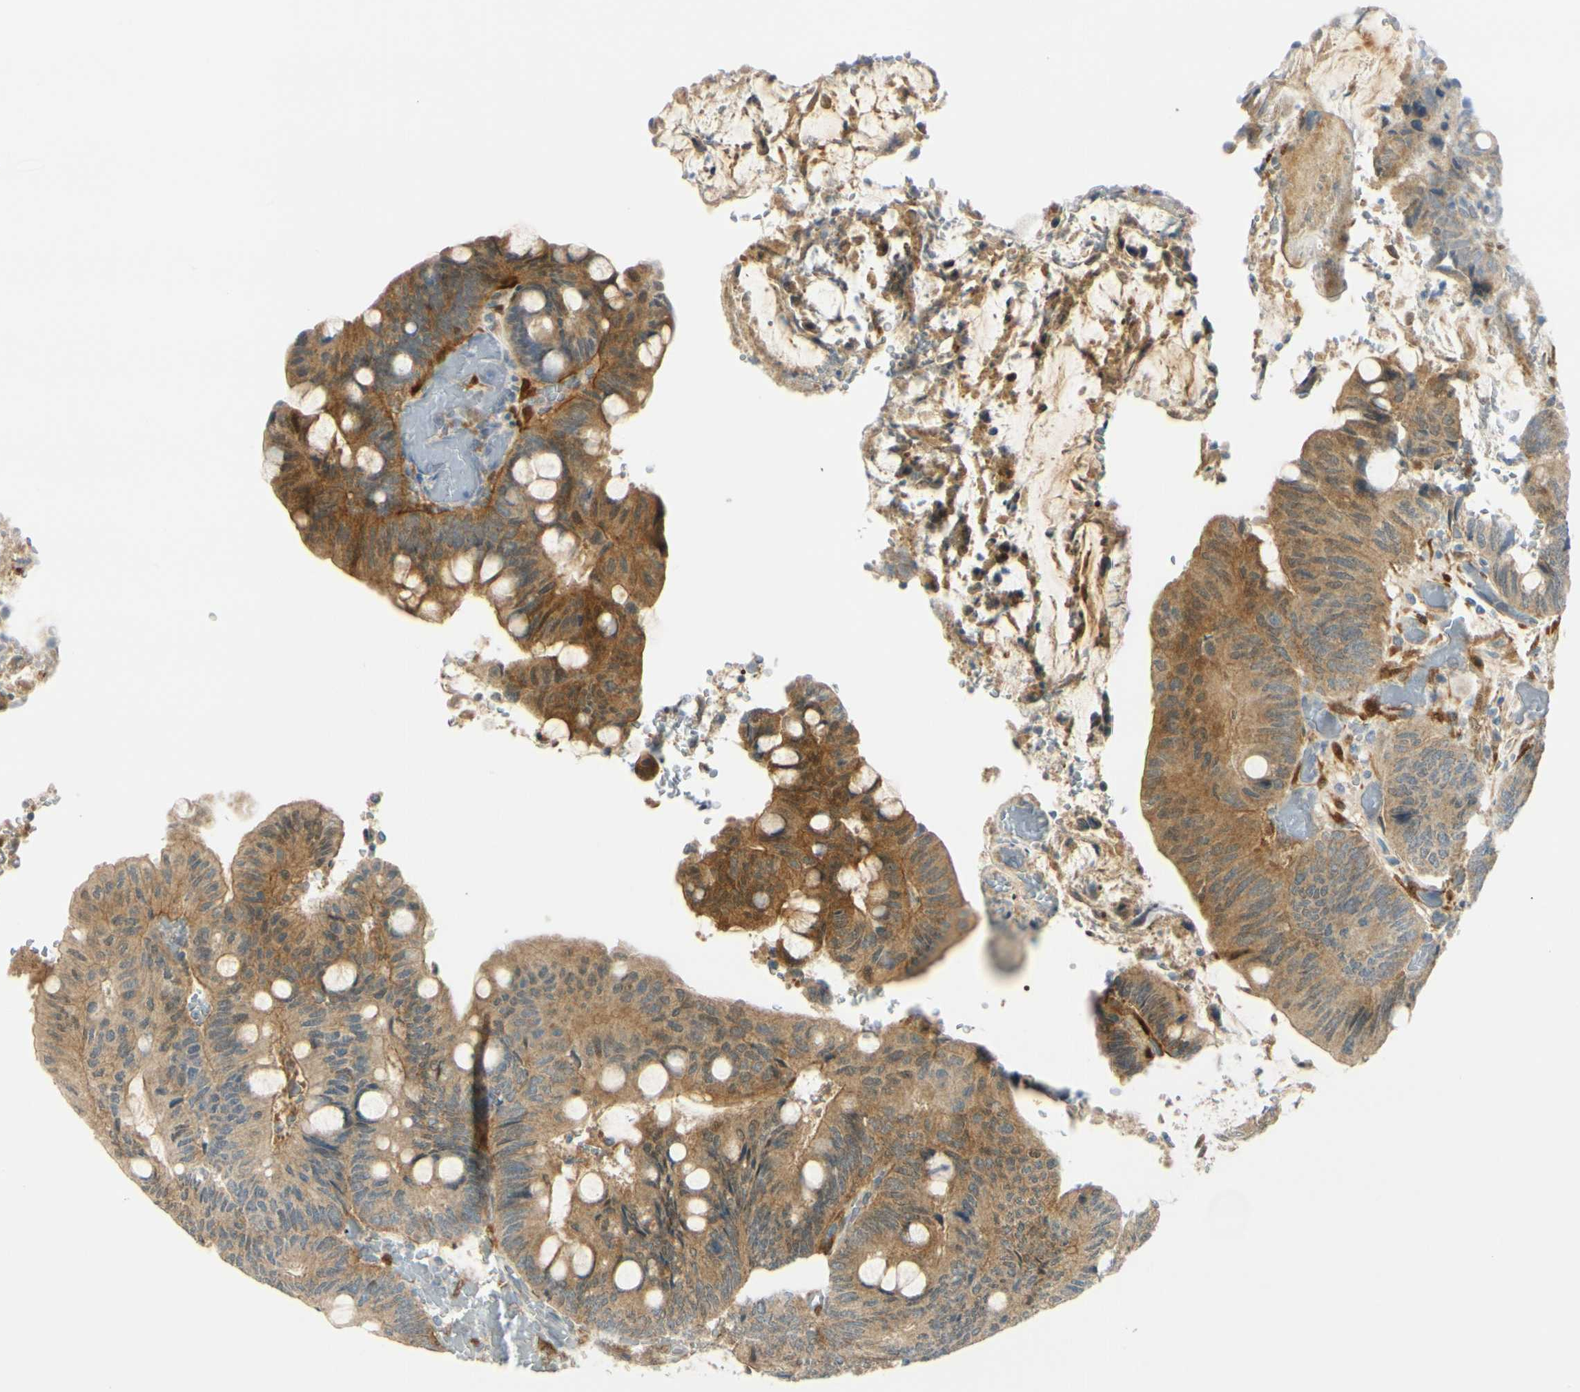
{"staining": {"intensity": "moderate", "quantity": "<25%", "location": "cytoplasmic/membranous"}, "tissue": "colorectal cancer", "cell_type": "Tumor cells", "image_type": "cancer", "snomed": [{"axis": "morphology", "description": "Normal tissue, NOS"}, {"axis": "morphology", "description": "Adenocarcinoma, NOS"}, {"axis": "topography", "description": "Rectum"}, {"axis": "topography", "description": "Peripheral nerve tissue"}], "caption": "Approximately <25% of tumor cells in human colorectal cancer (adenocarcinoma) demonstrate moderate cytoplasmic/membranous protein staining as visualized by brown immunohistochemical staining.", "gene": "FHL2", "patient": {"sex": "male", "age": 92}}